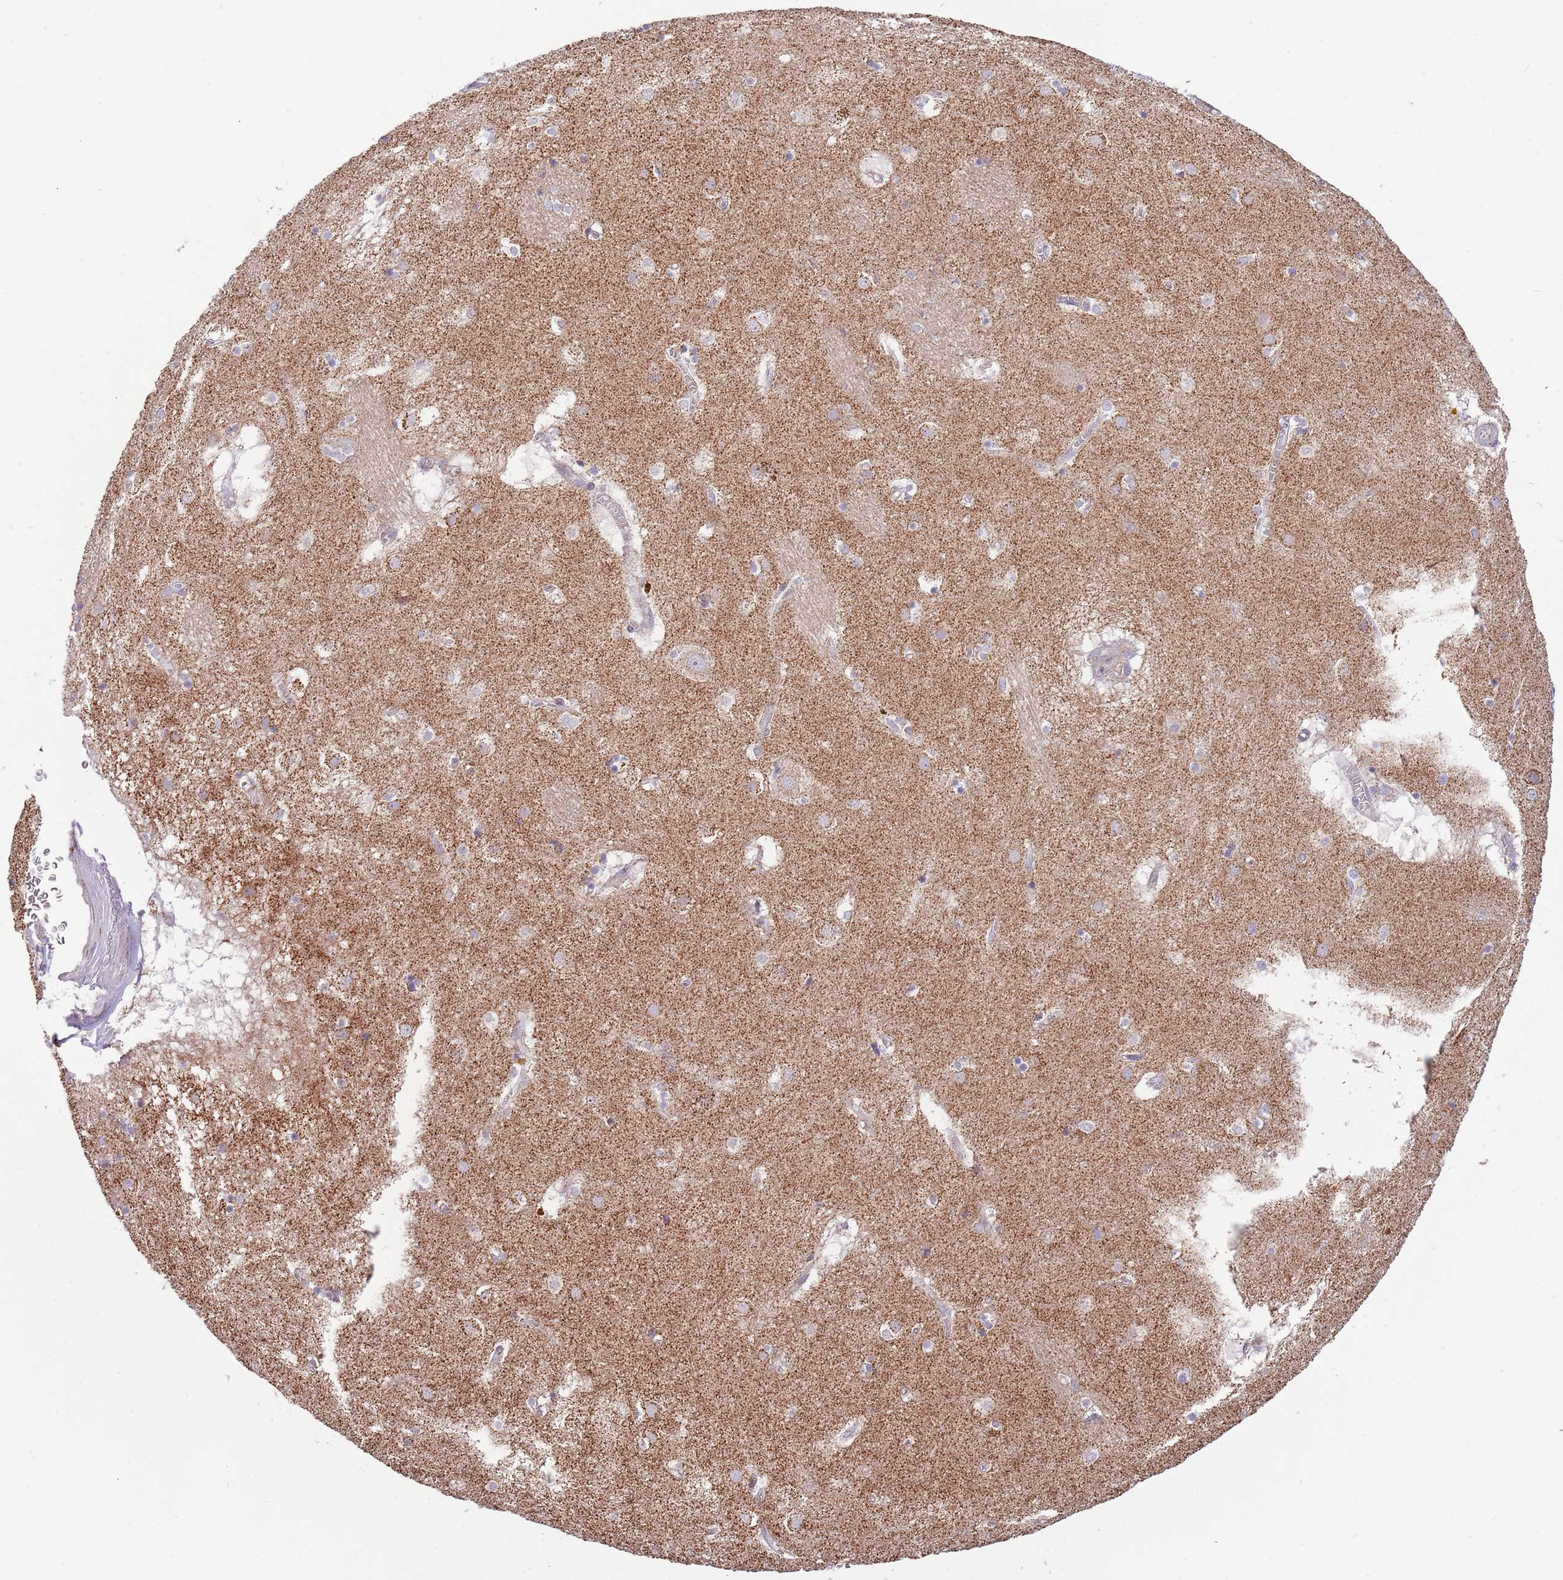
{"staining": {"intensity": "weak", "quantity": "<25%", "location": "cytoplasmic/membranous"}, "tissue": "caudate", "cell_type": "Glial cells", "image_type": "normal", "snomed": [{"axis": "morphology", "description": "Normal tissue, NOS"}, {"axis": "topography", "description": "Lateral ventricle wall"}], "caption": "Protein analysis of benign caudate exhibits no significant expression in glial cells. Nuclei are stained in blue.", "gene": "LHX6", "patient": {"sex": "male", "age": 70}}